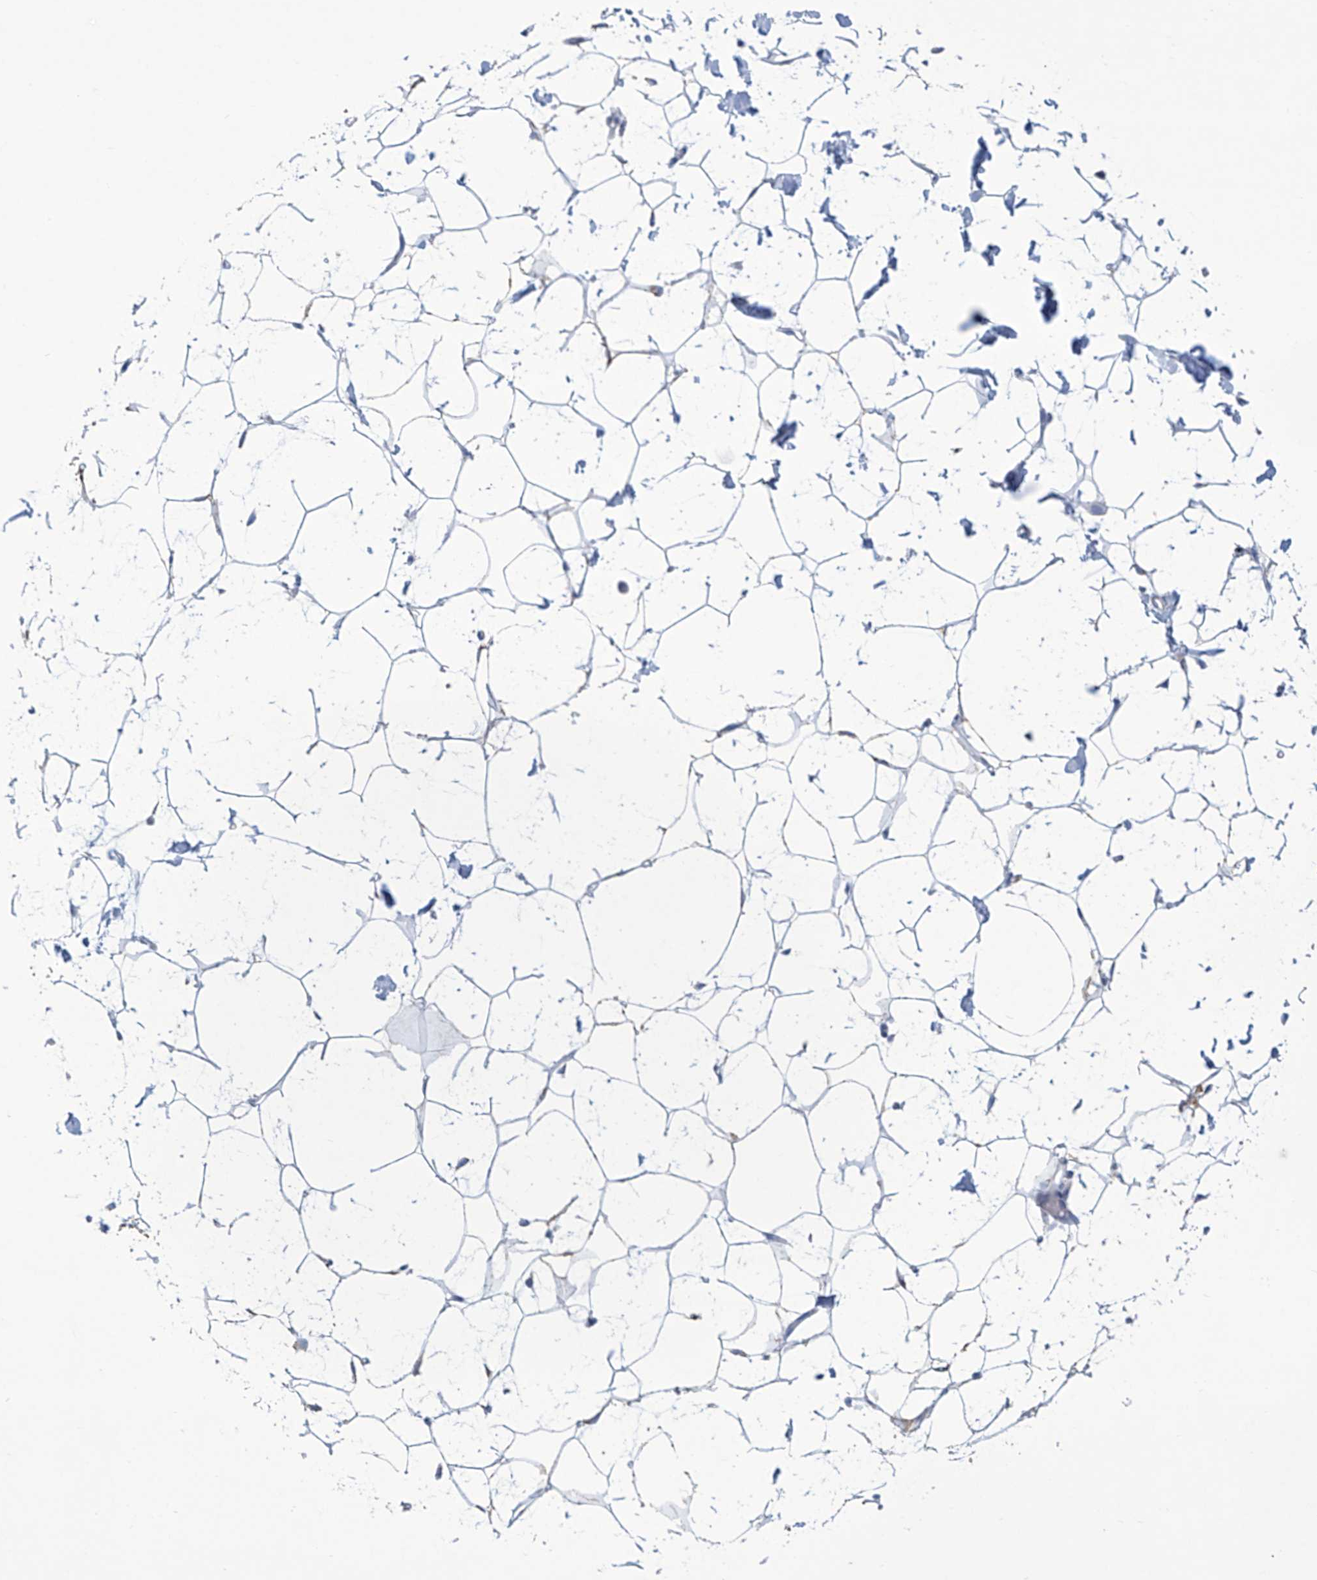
{"staining": {"intensity": "negative", "quantity": "none", "location": "none"}, "tissue": "adipose tissue", "cell_type": "Adipocytes", "image_type": "normal", "snomed": [{"axis": "morphology", "description": "Normal tissue, NOS"}, {"axis": "topography", "description": "Breast"}], "caption": "The micrograph demonstrates no significant positivity in adipocytes of adipose tissue.", "gene": "ALDH6A1", "patient": {"sex": "female", "age": 23}}